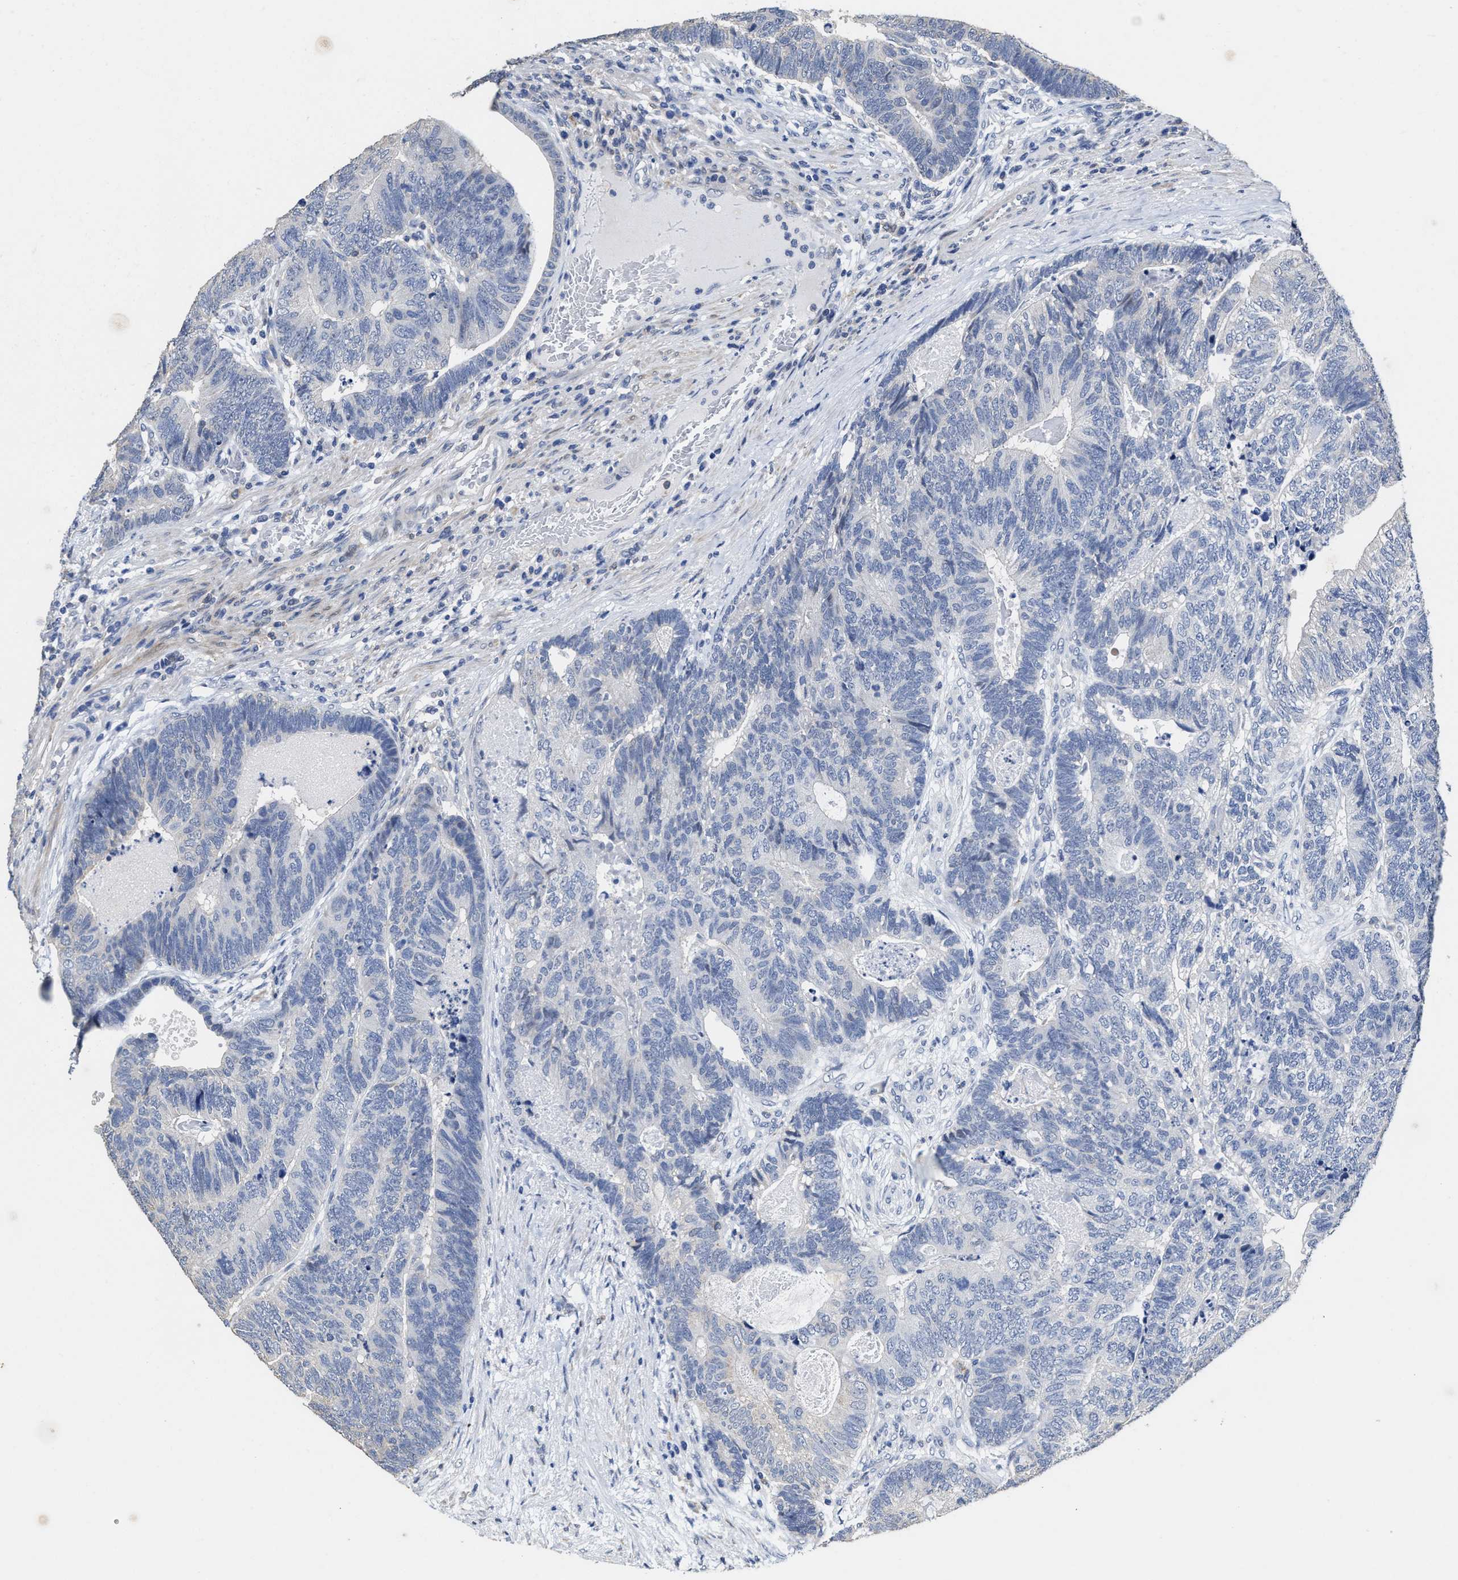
{"staining": {"intensity": "negative", "quantity": "none", "location": "none"}, "tissue": "colorectal cancer", "cell_type": "Tumor cells", "image_type": "cancer", "snomed": [{"axis": "morphology", "description": "Adenocarcinoma, NOS"}, {"axis": "topography", "description": "Colon"}], "caption": "Immunohistochemical staining of human colorectal cancer exhibits no significant expression in tumor cells.", "gene": "ZFAT", "patient": {"sex": "female", "age": 67}}